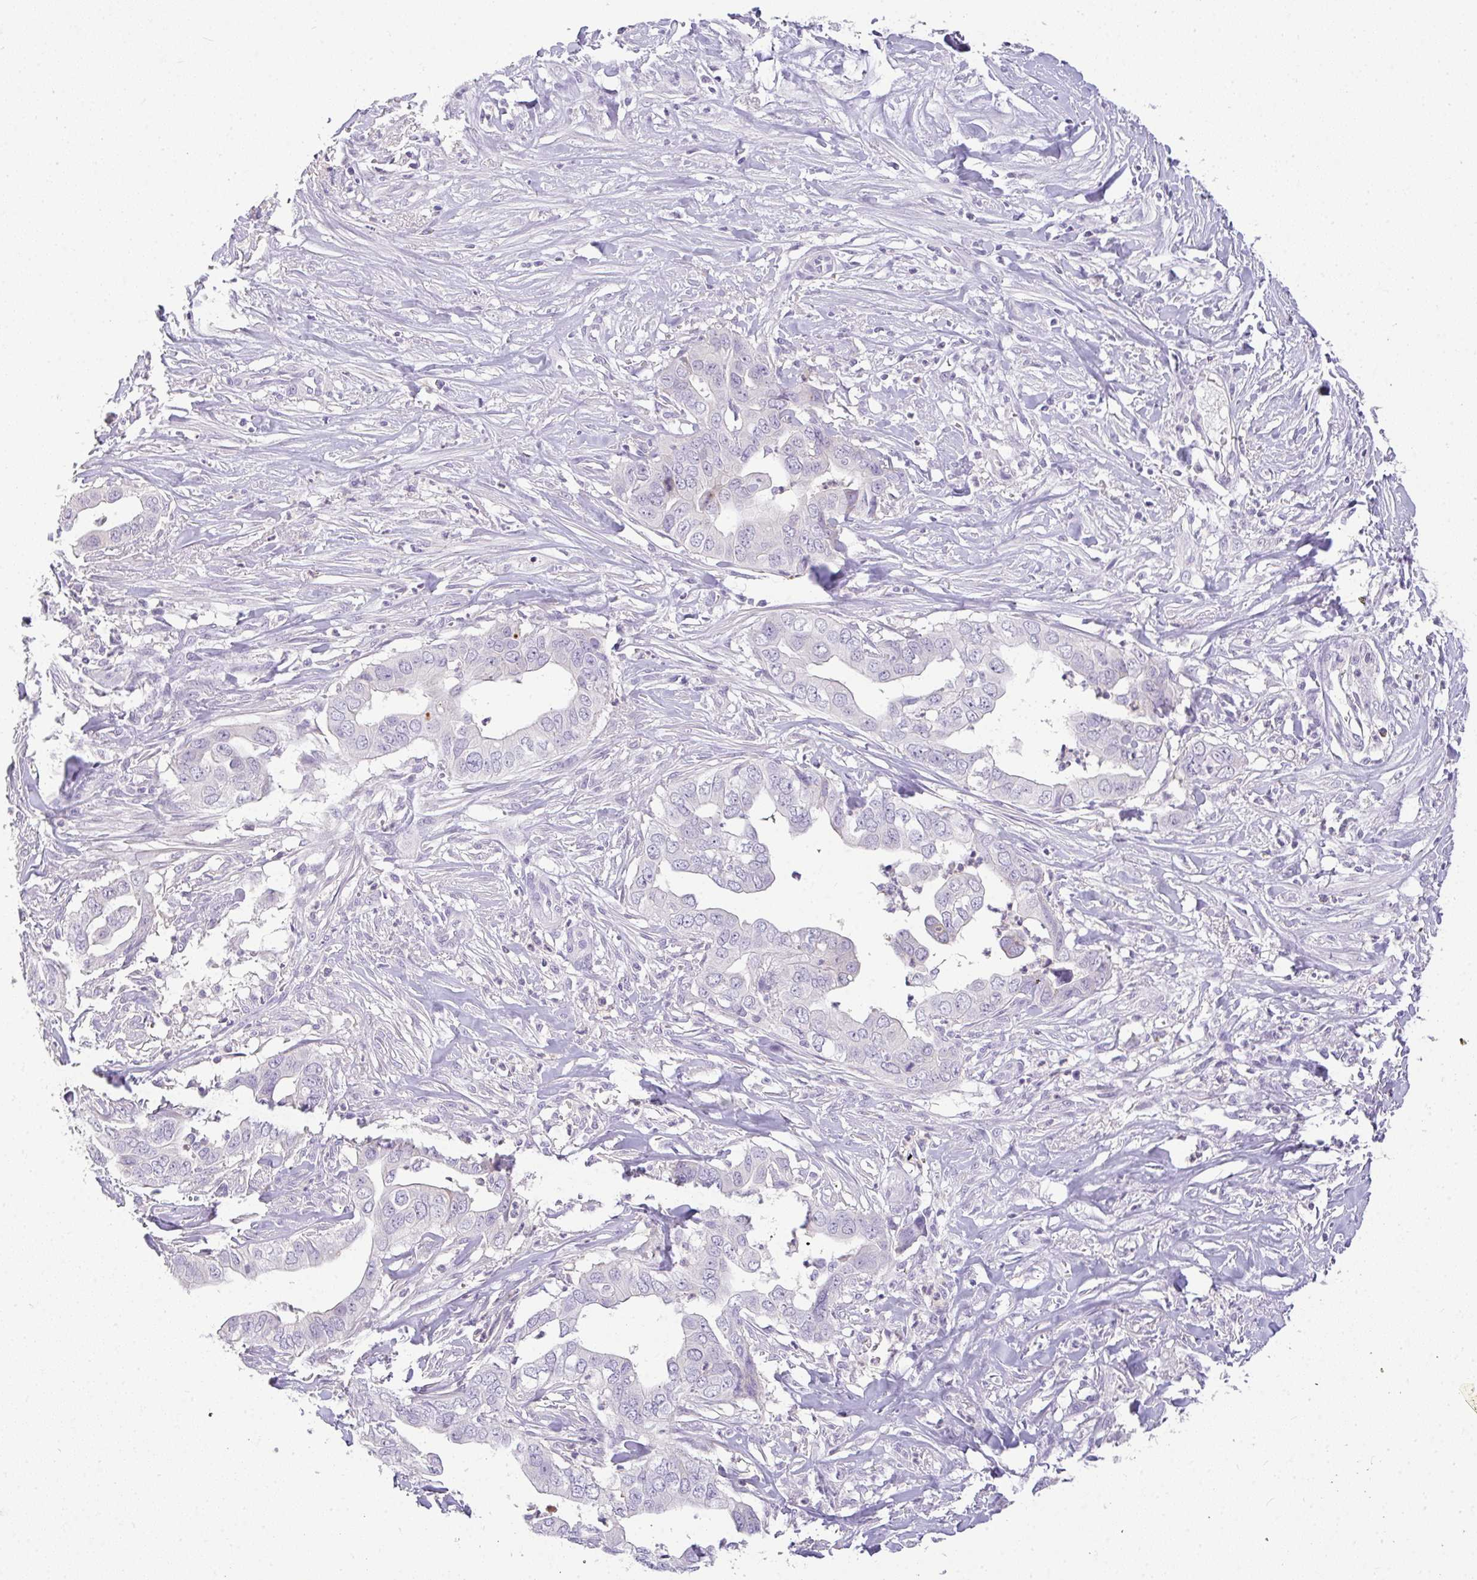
{"staining": {"intensity": "negative", "quantity": "none", "location": "none"}, "tissue": "liver cancer", "cell_type": "Tumor cells", "image_type": "cancer", "snomed": [{"axis": "morphology", "description": "Cholangiocarcinoma"}, {"axis": "topography", "description": "Liver"}], "caption": "Immunohistochemical staining of cholangiocarcinoma (liver) reveals no significant expression in tumor cells.", "gene": "LIPE", "patient": {"sex": "female", "age": 79}}